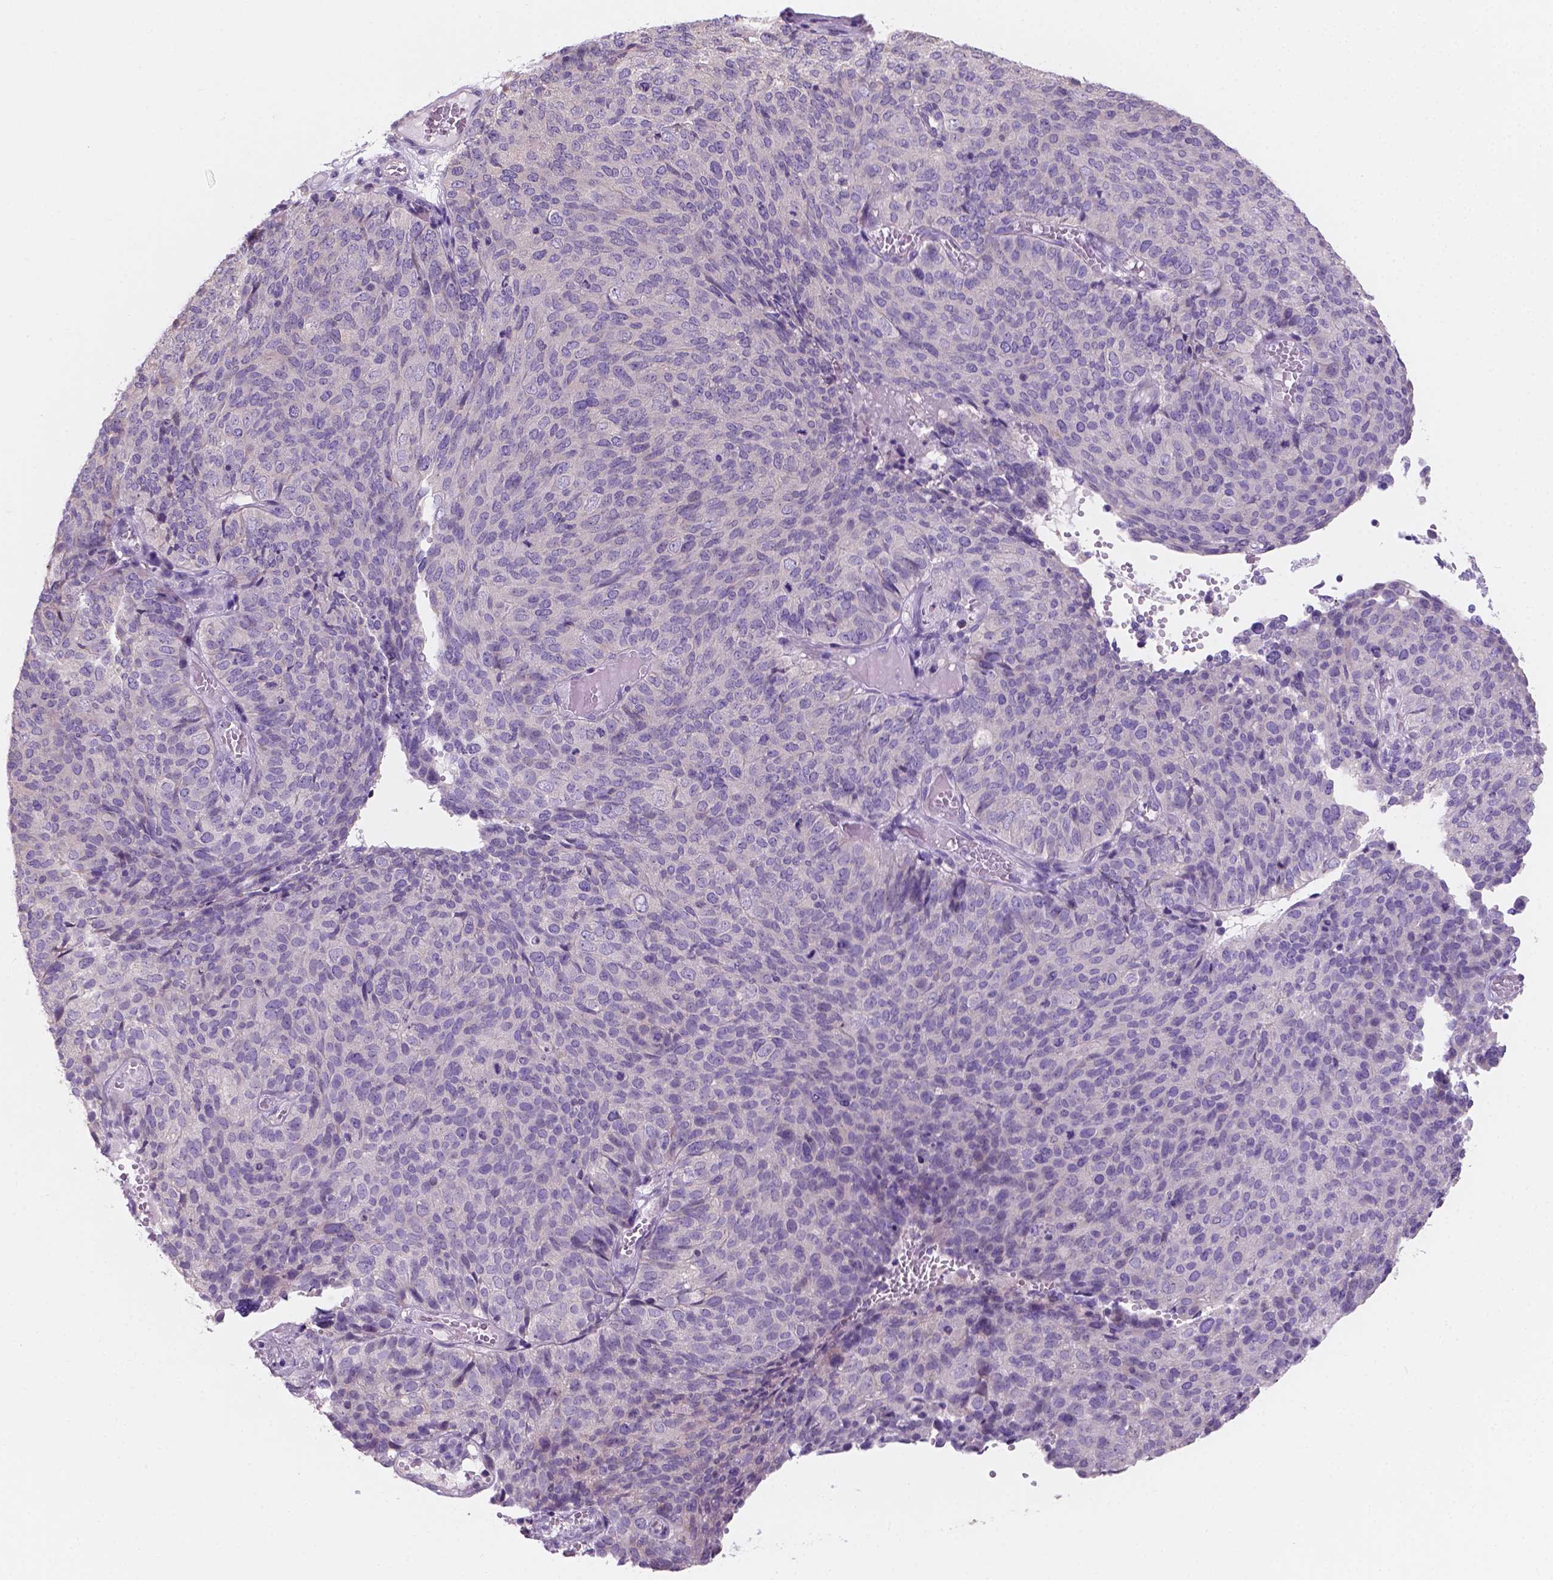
{"staining": {"intensity": "negative", "quantity": "none", "location": "none"}, "tissue": "ovarian cancer", "cell_type": "Tumor cells", "image_type": "cancer", "snomed": [{"axis": "morphology", "description": "Carcinoma, endometroid"}, {"axis": "topography", "description": "Ovary"}], "caption": "Immunohistochemistry photomicrograph of ovarian cancer (endometroid carcinoma) stained for a protein (brown), which reveals no expression in tumor cells. (Brightfield microscopy of DAB (3,3'-diaminobenzidine) immunohistochemistry at high magnification).", "gene": "SBSN", "patient": {"sex": "female", "age": 58}}